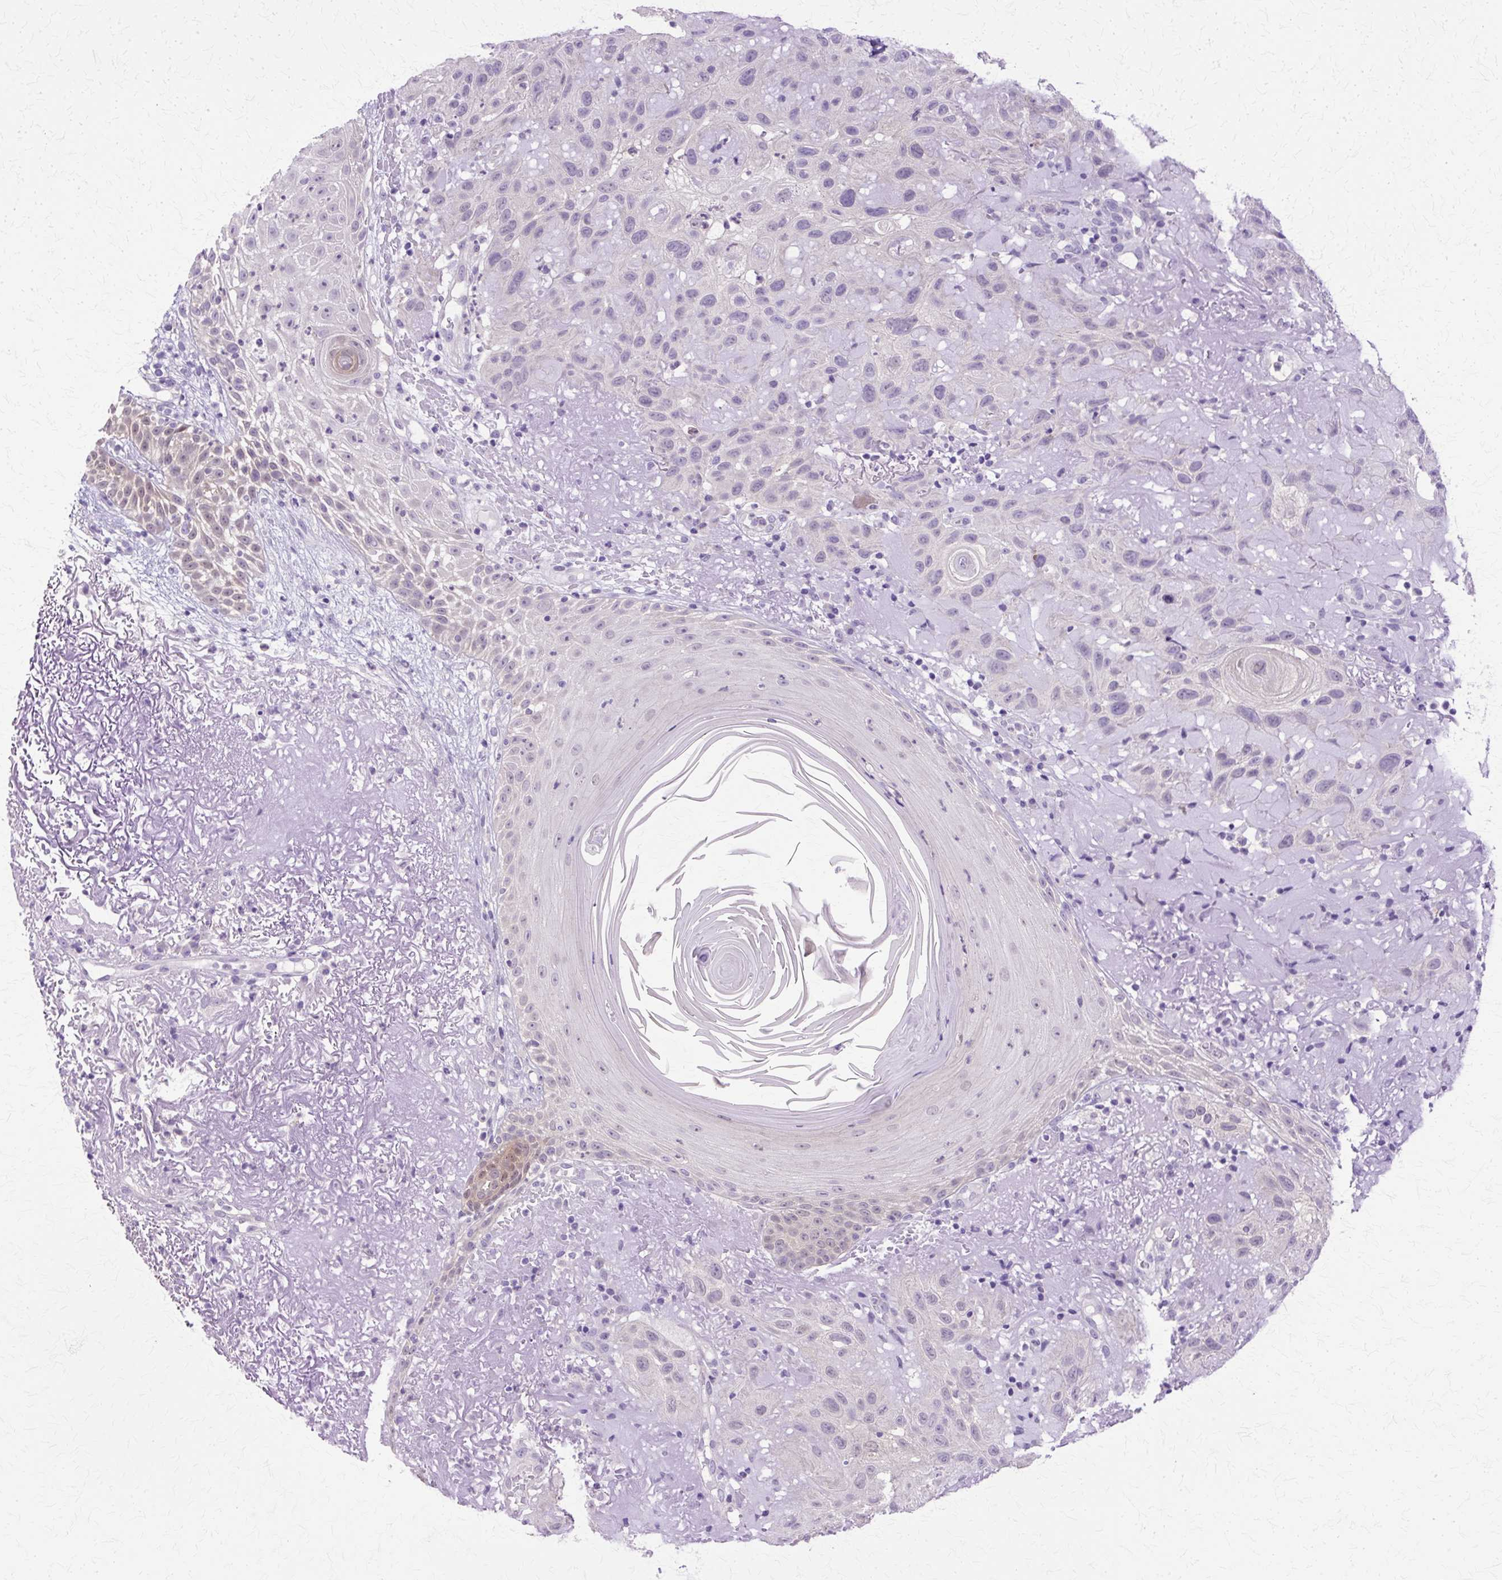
{"staining": {"intensity": "weak", "quantity": "<25%", "location": "nuclear"}, "tissue": "skin cancer", "cell_type": "Tumor cells", "image_type": "cancer", "snomed": [{"axis": "morphology", "description": "Normal tissue, NOS"}, {"axis": "morphology", "description": "Squamous cell carcinoma, NOS"}, {"axis": "topography", "description": "Skin"}], "caption": "This is an immunohistochemistry photomicrograph of human skin squamous cell carcinoma. There is no expression in tumor cells.", "gene": "HSPA8", "patient": {"sex": "female", "age": 96}}